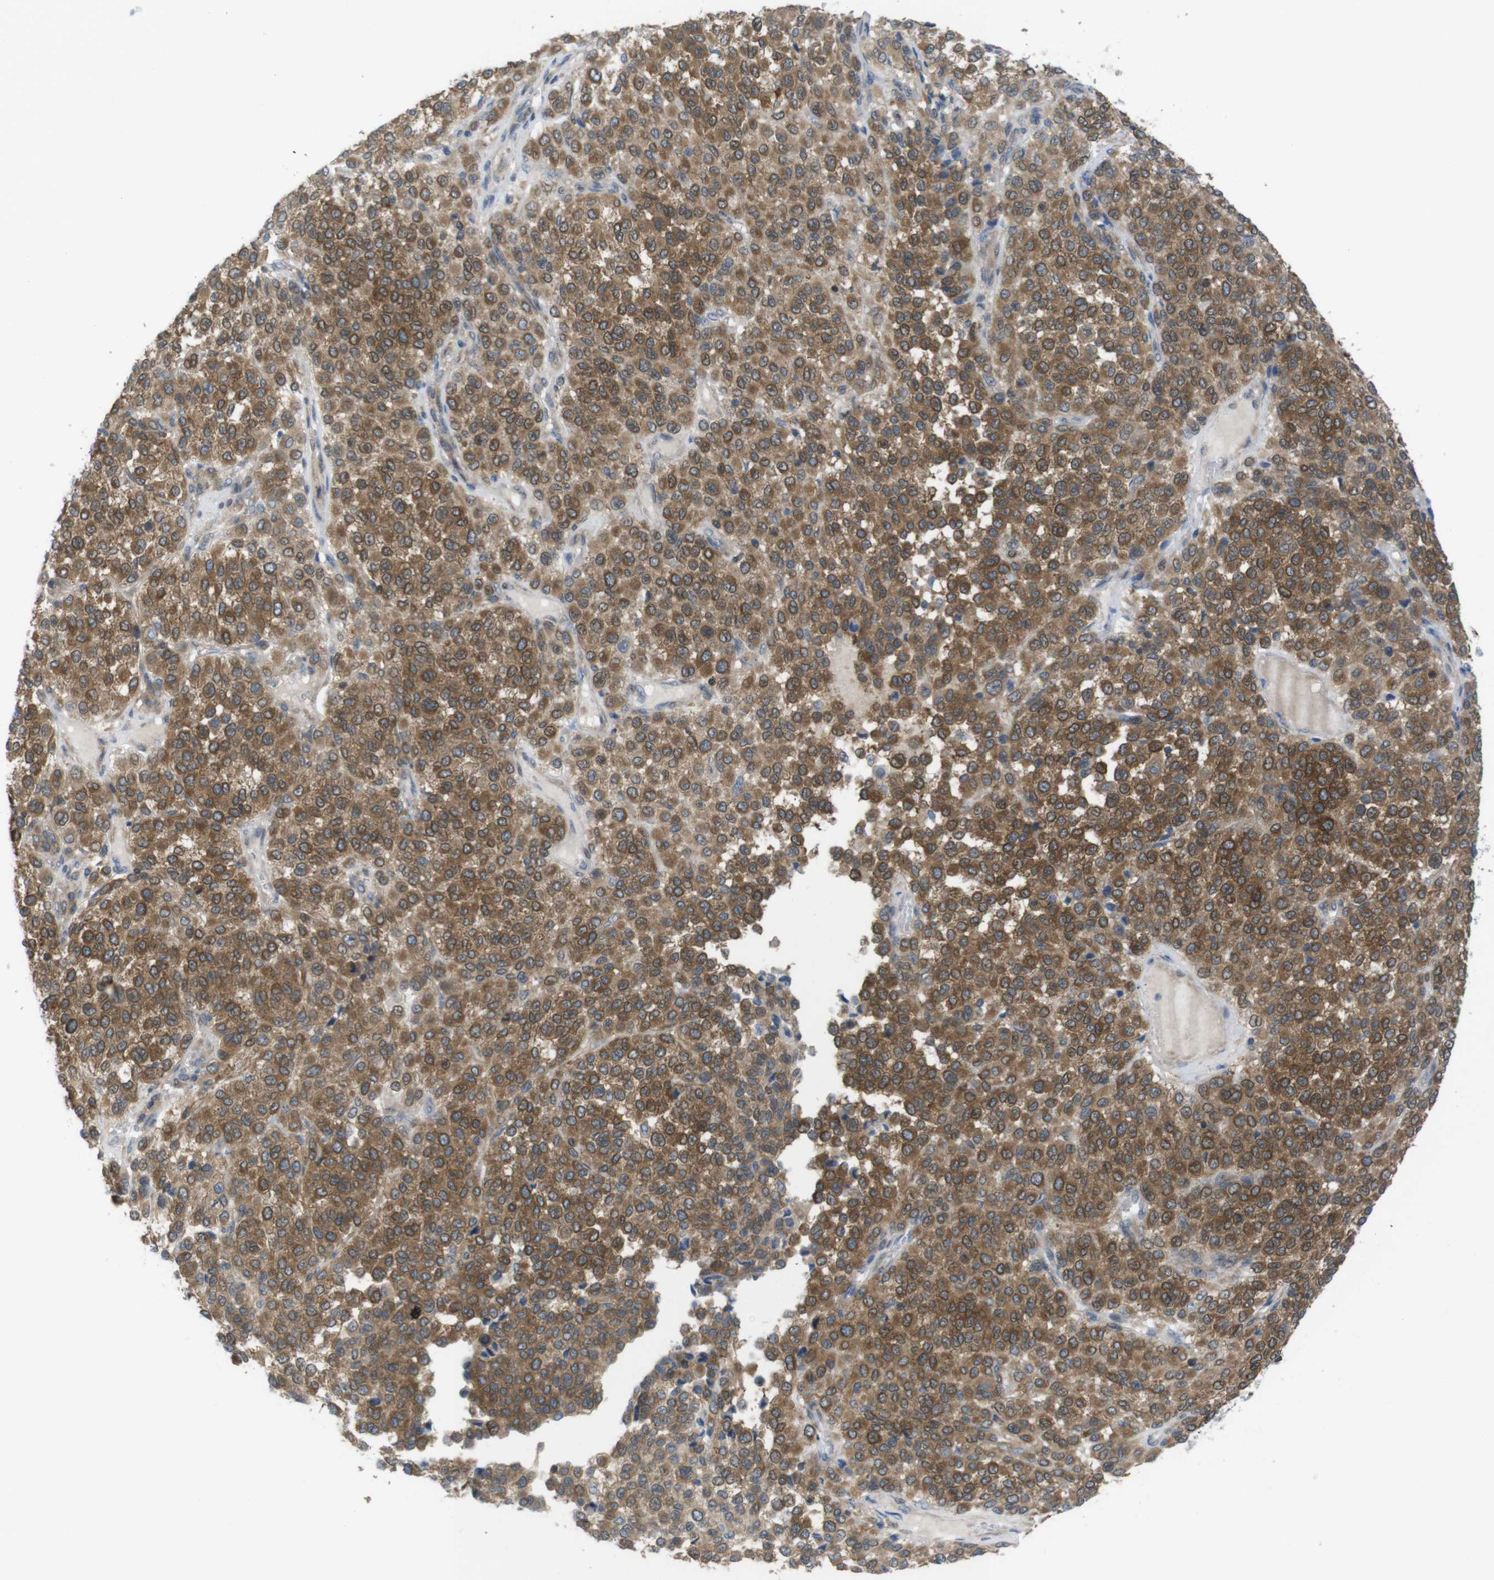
{"staining": {"intensity": "moderate", "quantity": ">75%", "location": "cytoplasmic/membranous"}, "tissue": "melanoma", "cell_type": "Tumor cells", "image_type": "cancer", "snomed": [{"axis": "morphology", "description": "Malignant melanoma, Metastatic site"}, {"axis": "topography", "description": "Pancreas"}], "caption": "Immunohistochemistry image of neoplastic tissue: human malignant melanoma (metastatic site) stained using immunohistochemistry demonstrates medium levels of moderate protein expression localized specifically in the cytoplasmic/membranous of tumor cells, appearing as a cytoplasmic/membranous brown color.", "gene": "MTHFD1", "patient": {"sex": "female", "age": 30}}